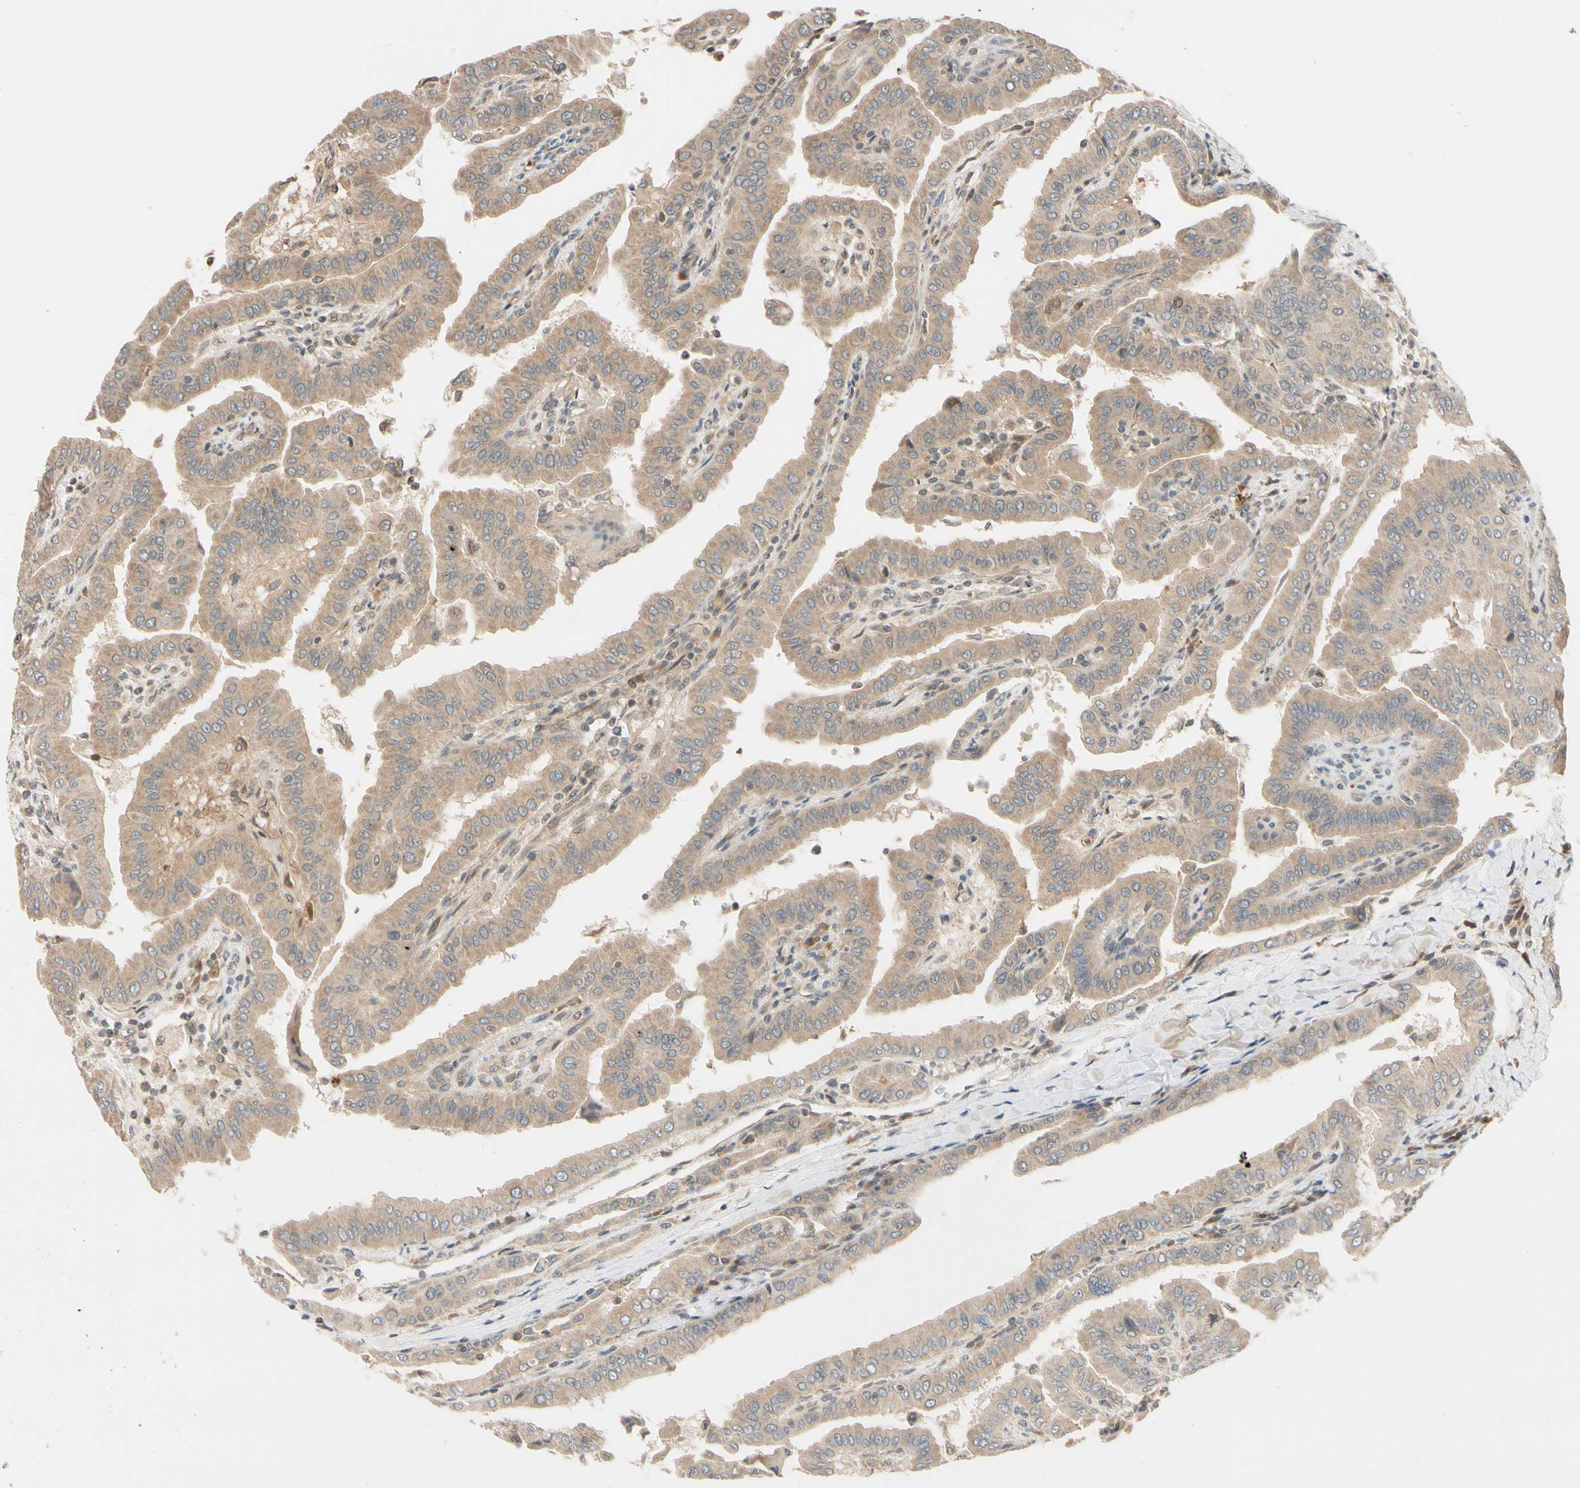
{"staining": {"intensity": "weak", "quantity": ">75%", "location": "cytoplasmic/membranous"}, "tissue": "thyroid cancer", "cell_type": "Tumor cells", "image_type": "cancer", "snomed": [{"axis": "morphology", "description": "Papillary adenocarcinoma, NOS"}, {"axis": "topography", "description": "Thyroid gland"}], "caption": "This micrograph shows thyroid cancer (papillary adenocarcinoma) stained with immunohistochemistry to label a protein in brown. The cytoplasmic/membranous of tumor cells show weak positivity for the protein. Nuclei are counter-stained blue.", "gene": "FGF10", "patient": {"sex": "male", "age": 33}}